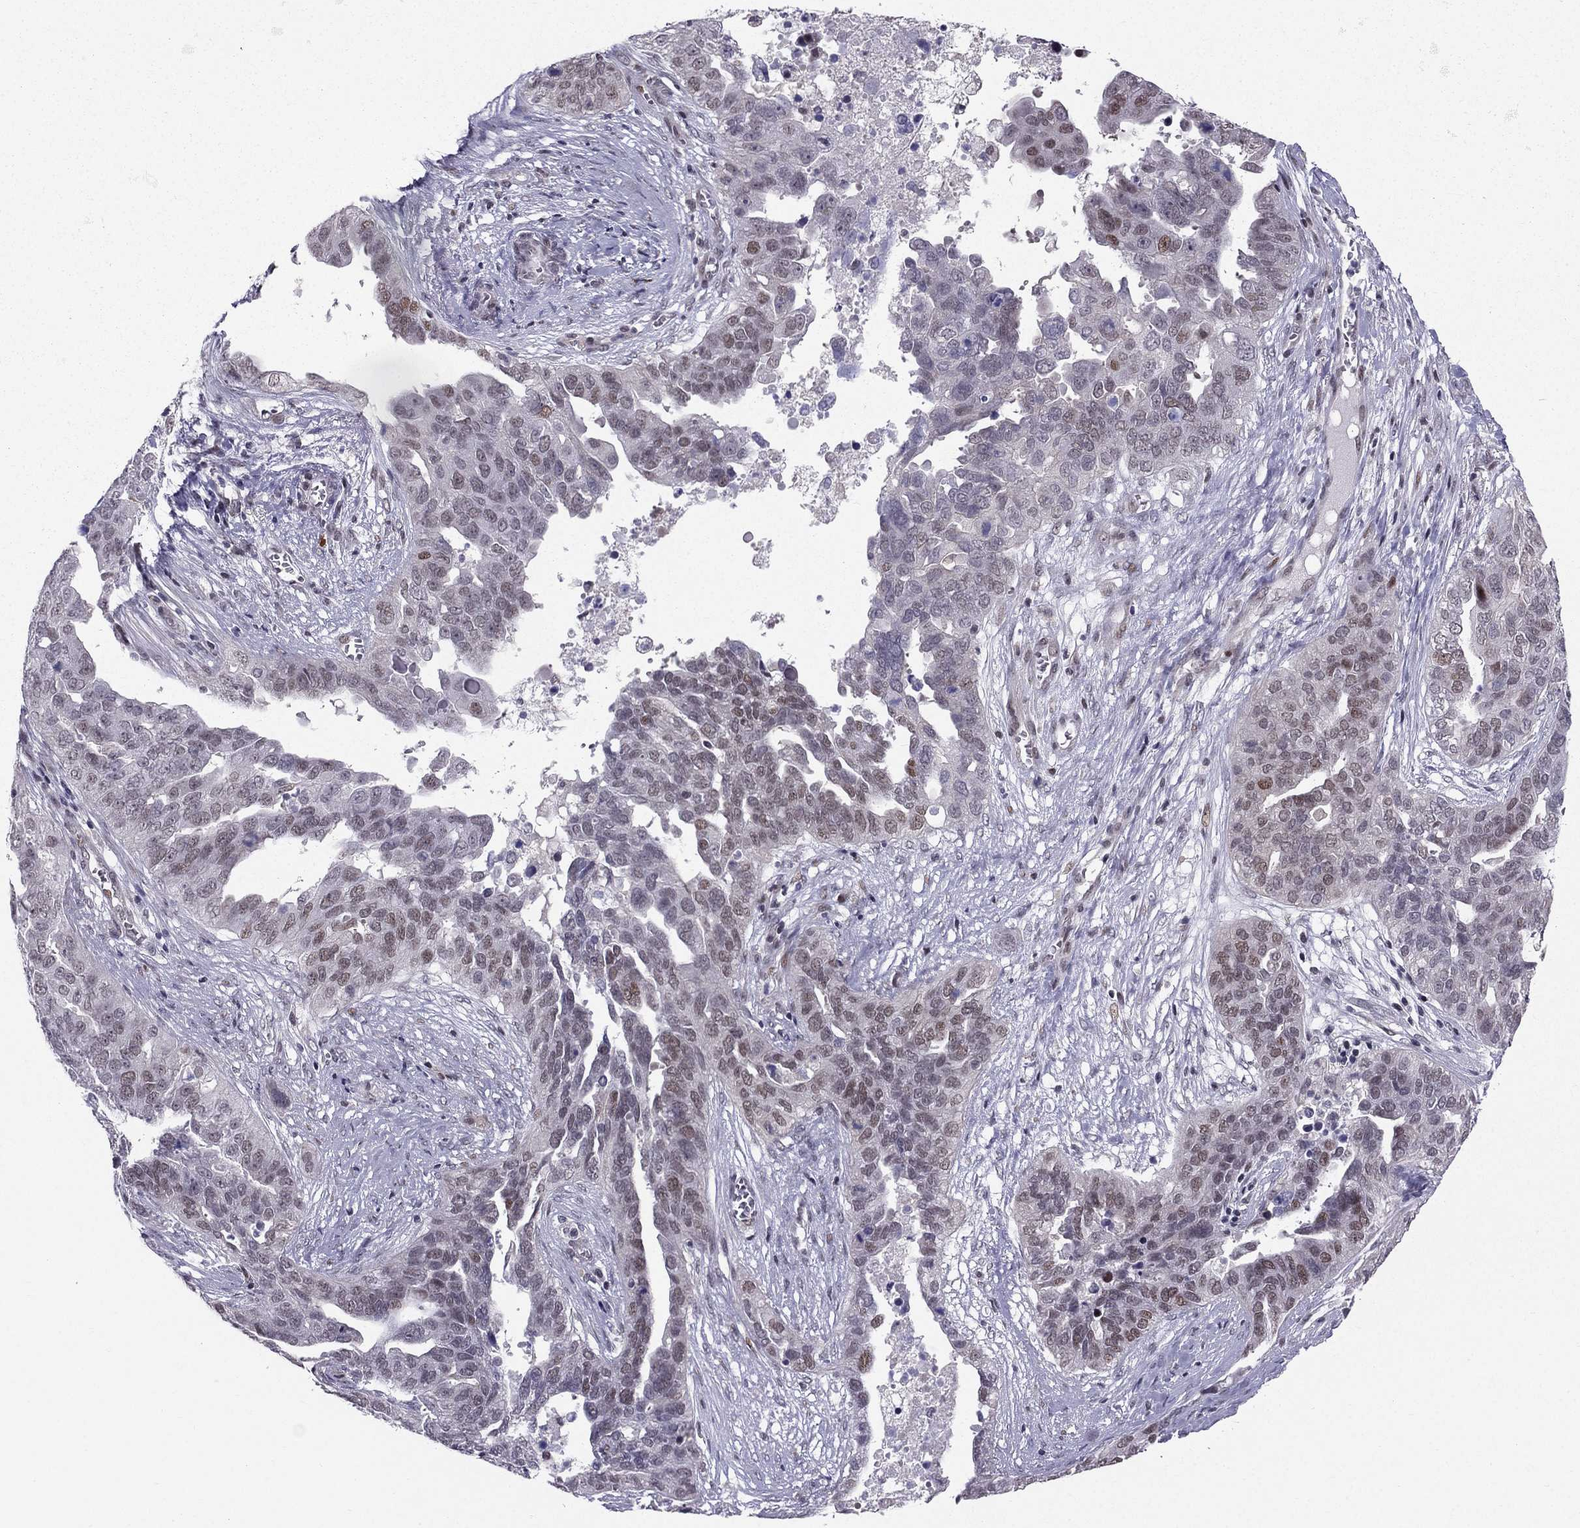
{"staining": {"intensity": "weak", "quantity": "<25%", "location": "nuclear"}, "tissue": "ovarian cancer", "cell_type": "Tumor cells", "image_type": "cancer", "snomed": [{"axis": "morphology", "description": "Carcinoma, endometroid"}, {"axis": "topography", "description": "Soft tissue"}, {"axis": "topography", "description": "Ovary"}], "caption": "High magnification brightfield microscopy of ovarian endometroid carcinoma stained with DAB (brown) and counterstained with hematoxylin (blue): tumor cells show no significant positivity. (Stains: DAB immunohistochemistry (IHC) with hematoxylin counter stain, Microscopy: brightfield microscopy at high magnification).", "gene": "RPRD2", "patient": {"sex": "female", "age": 52}}